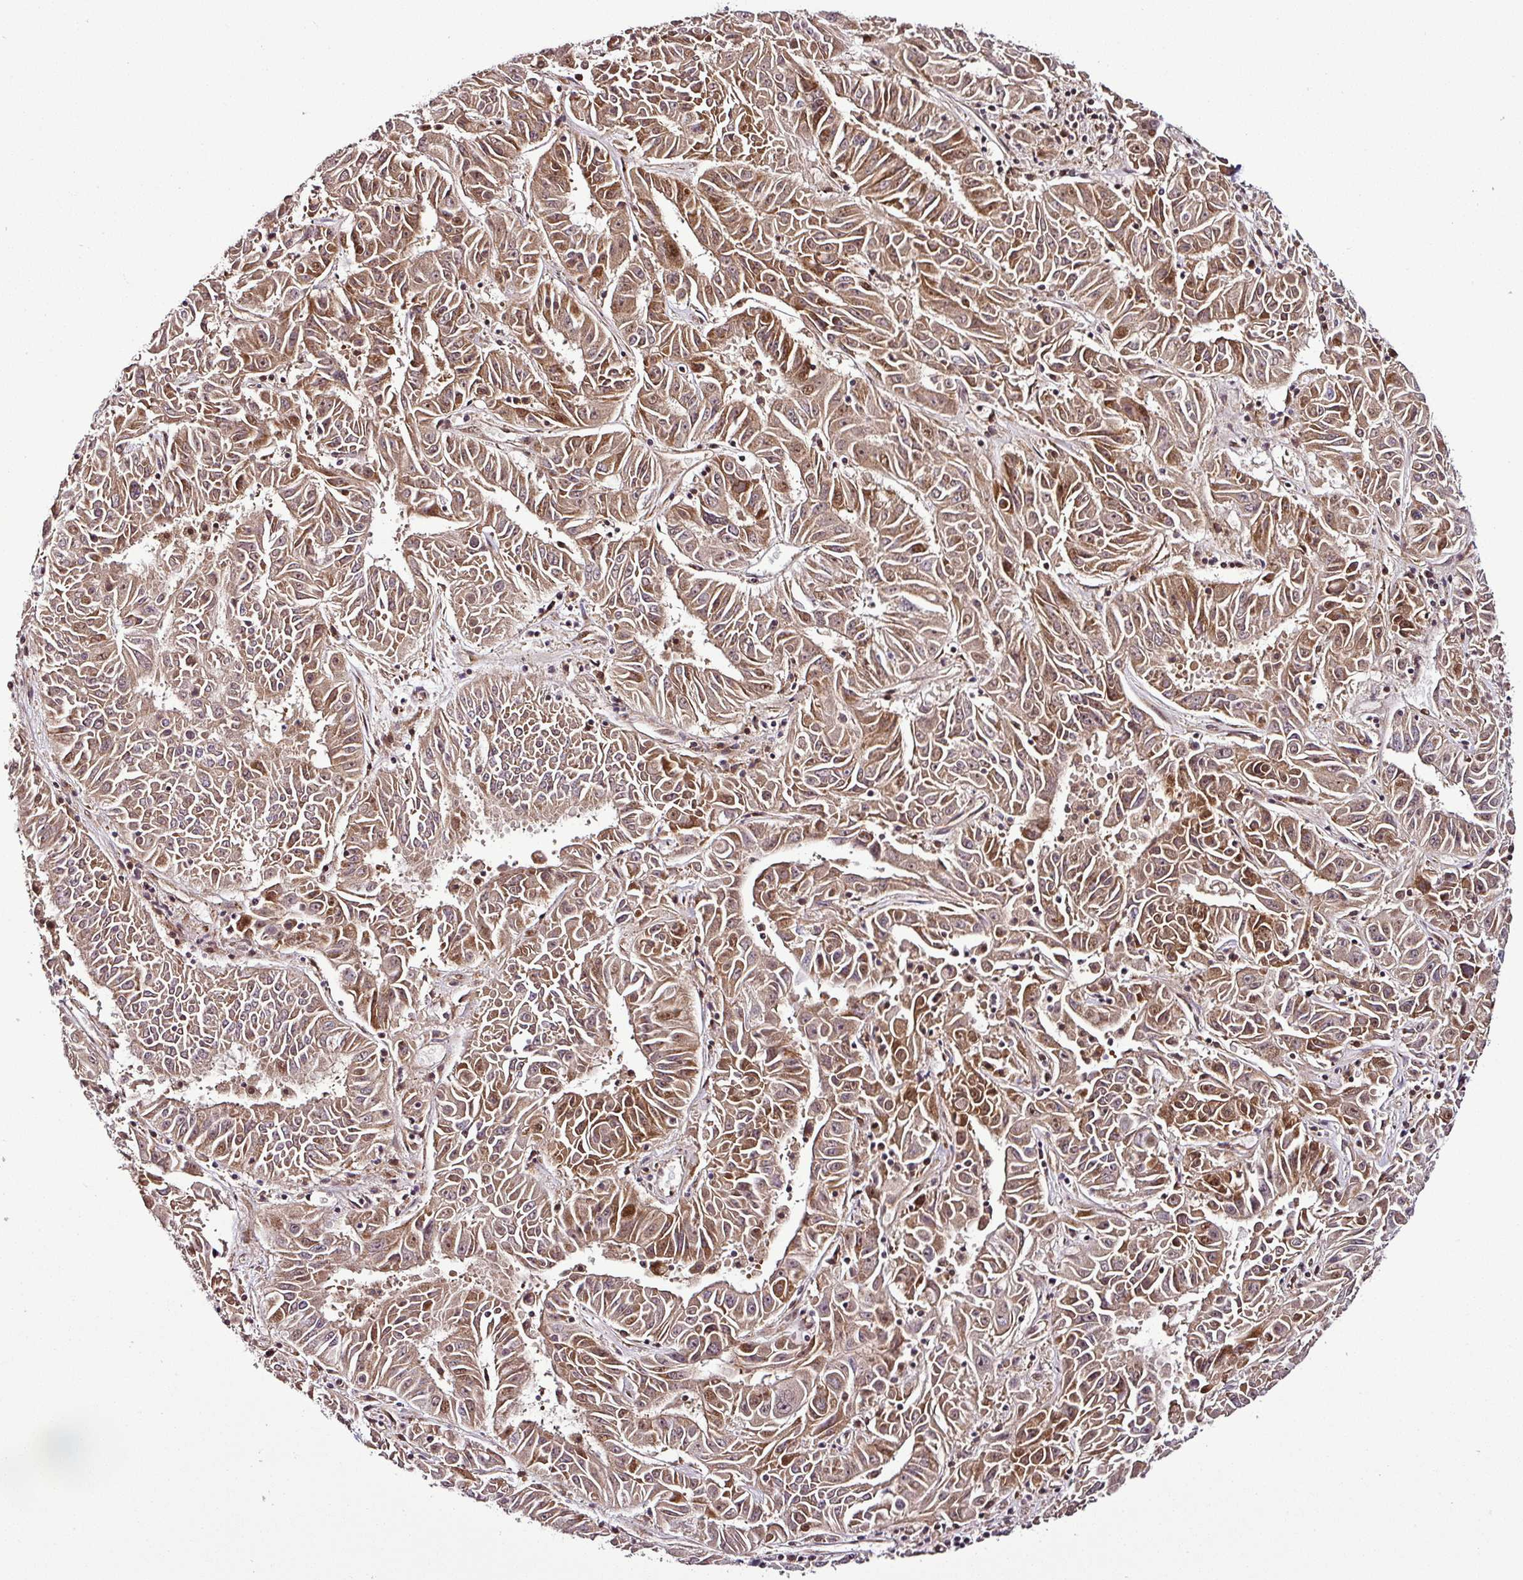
{"staining": {"intensity": "moderate", "quantity": ">75%", "location": "cytoplasmic/membranous,nuclear"}, "tissue": "pancreatic cancer", "cell_type": "Tumor cells", "image_type": "cancer", "snomed": [{"axis": "morphology", "description": "Adenocarcinoma, NOS"}, {"axis": "topography", "description": "Pancreas"}], "caption": "Pancreatic cancer (adenocarcinoma) tissue reveals moderate cytoplasmic/membranous and nuclear staining in about >75% of tumor cells", "gene": "COPRS", "patient": {"sex": "male", "age": 63}}